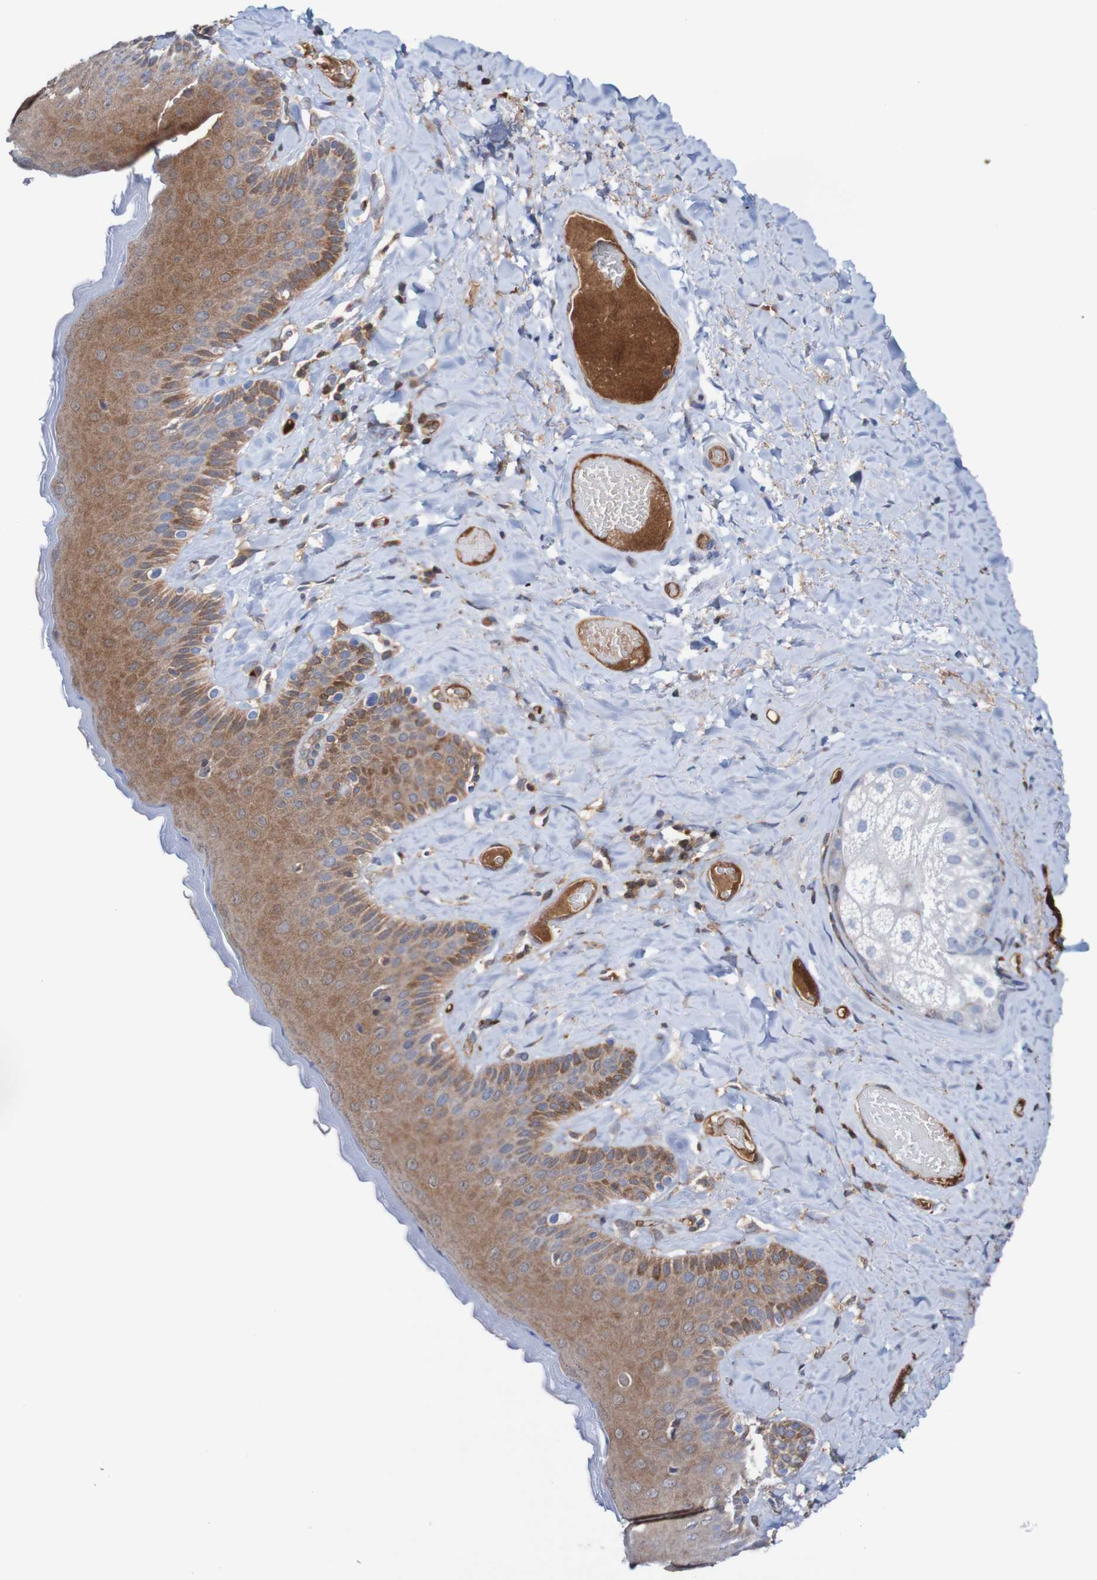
{"staining": {"intensity": "moderate", "quantity": ">75%", "location": "cytoplasmic/membranous"}, "tissue": "skin", "cell_type": "Epidermal cells", "image_type": "normal", "snomed": [{"axis": "morphology", "description": "Normal tissue, NOS"}, {"axis": "topography", "description": "Anal"}], "caption": "Skin was stained to show a protein in brown. There is medium levels of moderate cytoplasmic/membranous positivity in about >75% of epidermal cells. The staining was performed using DAB (3,3'-diaminobenzidine), with brown indicating positive protein expression. Nuclei are stained blue with hematoxylin.", "gene": "RIGI", "patient": {"sex": "male", "age": 69}}